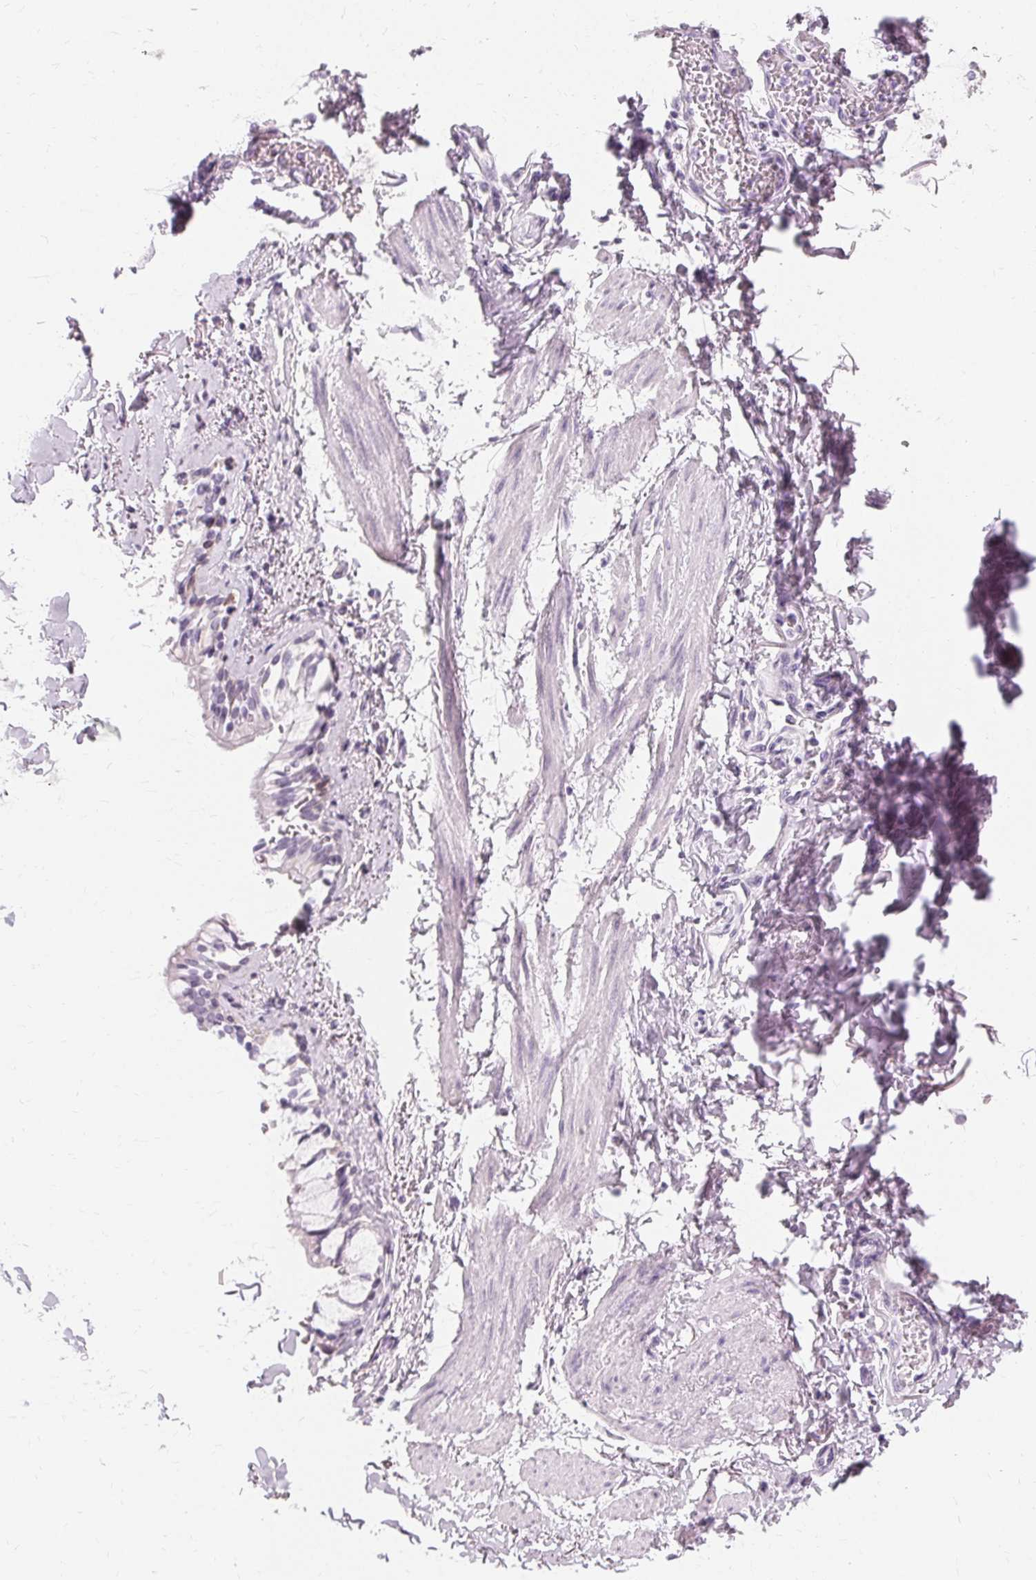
{"staining": {"intensity": "negative", "quantity": "none", "location": "none"}, "tissue": "adipose tissue", "cell_type": "Adipocytes", "image_type": "normal", "snomed": [{"axis": "morphology", "description": "Normal tissue, NOS"}, {"axis": "topography", "description": "Cartilage tissue"}, {"axis": "topography", "description": "Bronchus"}, {"axis": "topography", "description": "Peripheral nerve tissue"}], "caption": "DAB (3,3'-diaminobenzidine) immunohistochemical staining of benign human adipose tissue exhibits no significant expression in adipocytes.", "gene": "KRT6A", "patient": {"sex": "male", "age": 67}}